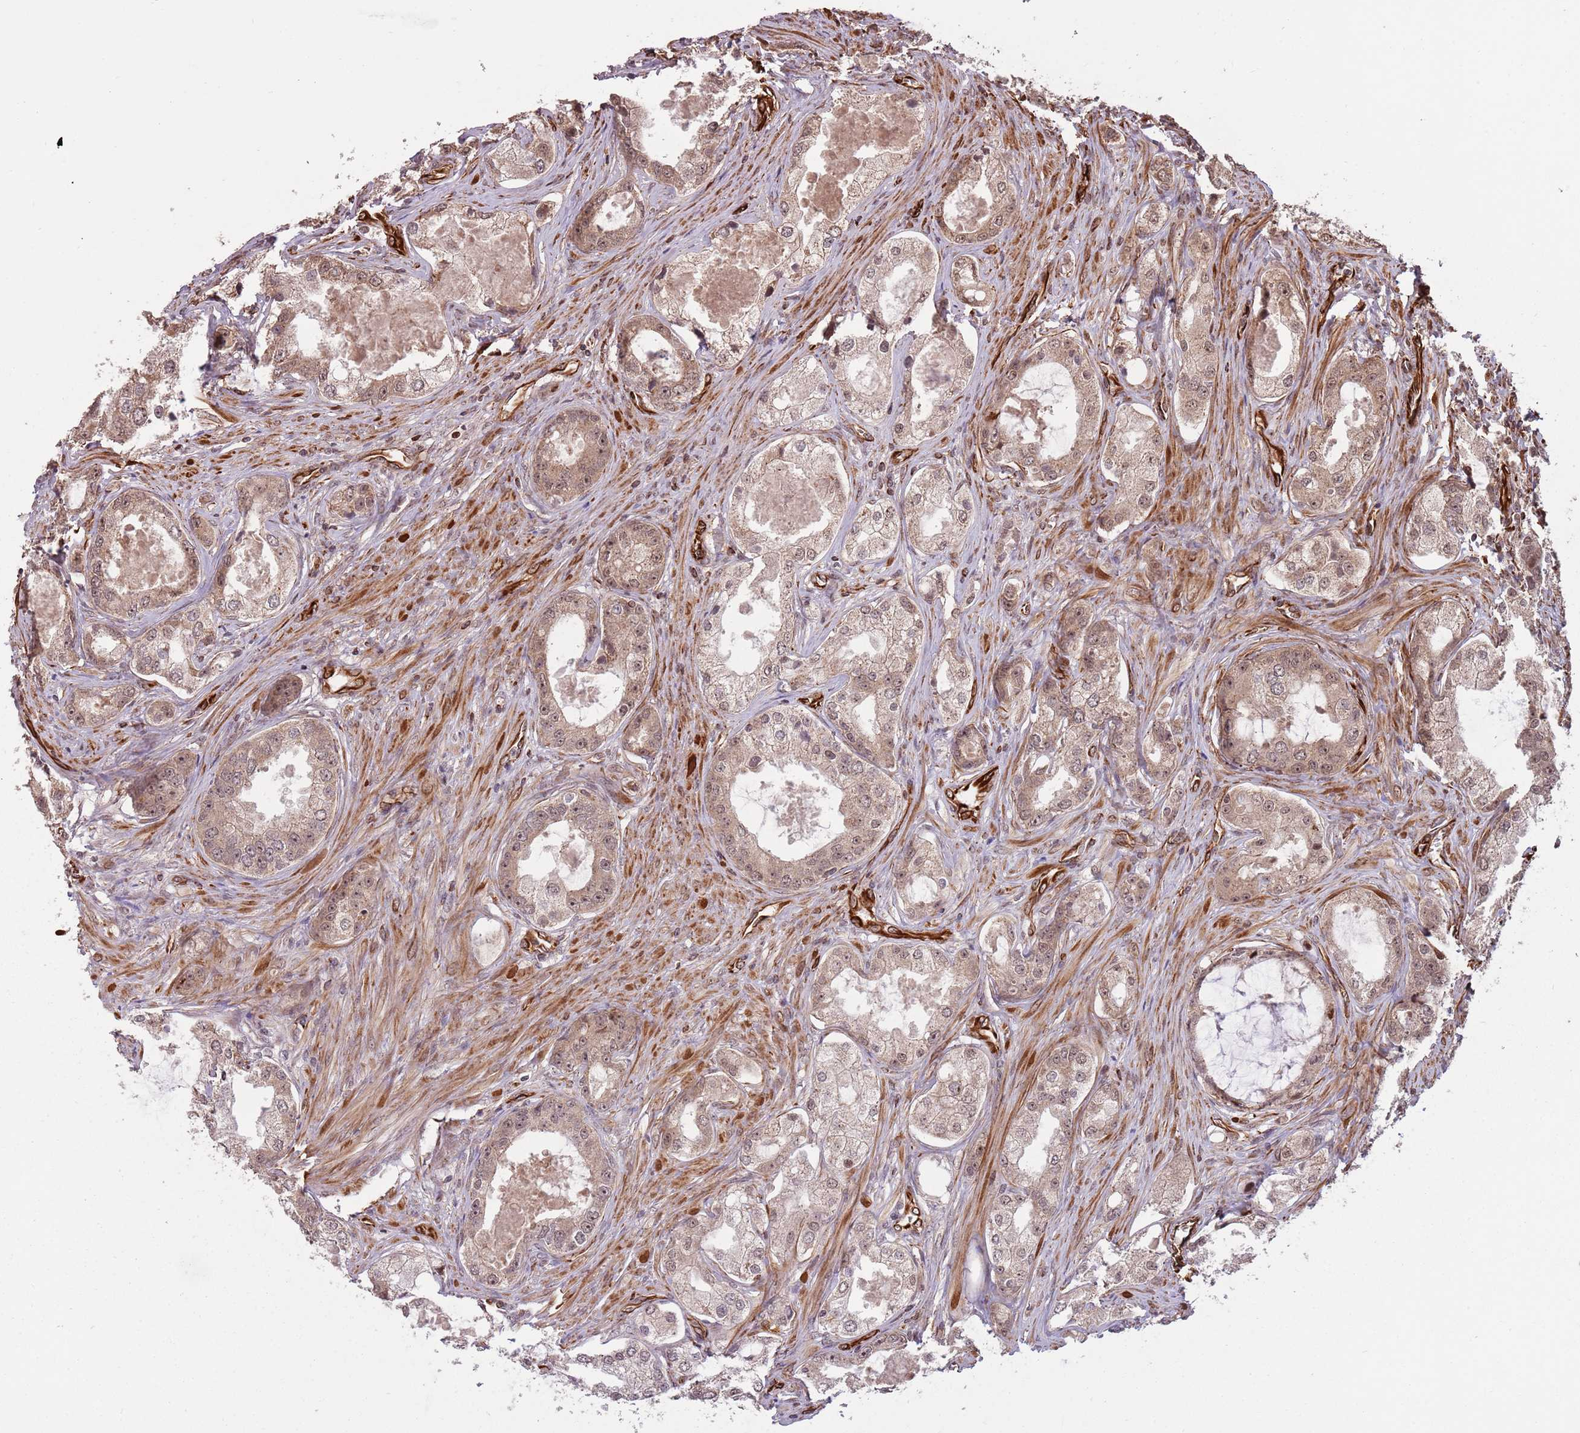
{"staining": {"intensity": "moderate", "quantity": "25%-75%", "location": "cytoplasmic/membranous,nuclear"}, "tissue": "prostate cancer", "cell_type": "Tumor cells", "image_type": "cancer", "snomed": [{"axis": "morphology", "description": "Adenocarcinoma, Low grade"}, {"axis": "topography", "description": "Prostate"}], "caption": "Approximately 25%-75% of tumor cells in prostate low-grade adenocarcinoma display moderate cytoplasmic/membranous and nuclear protein staining as visualized by brown immunohistochemical staining.", "gene": "ADAMTS3", "patient": {"sex": "male", "age": 68}}